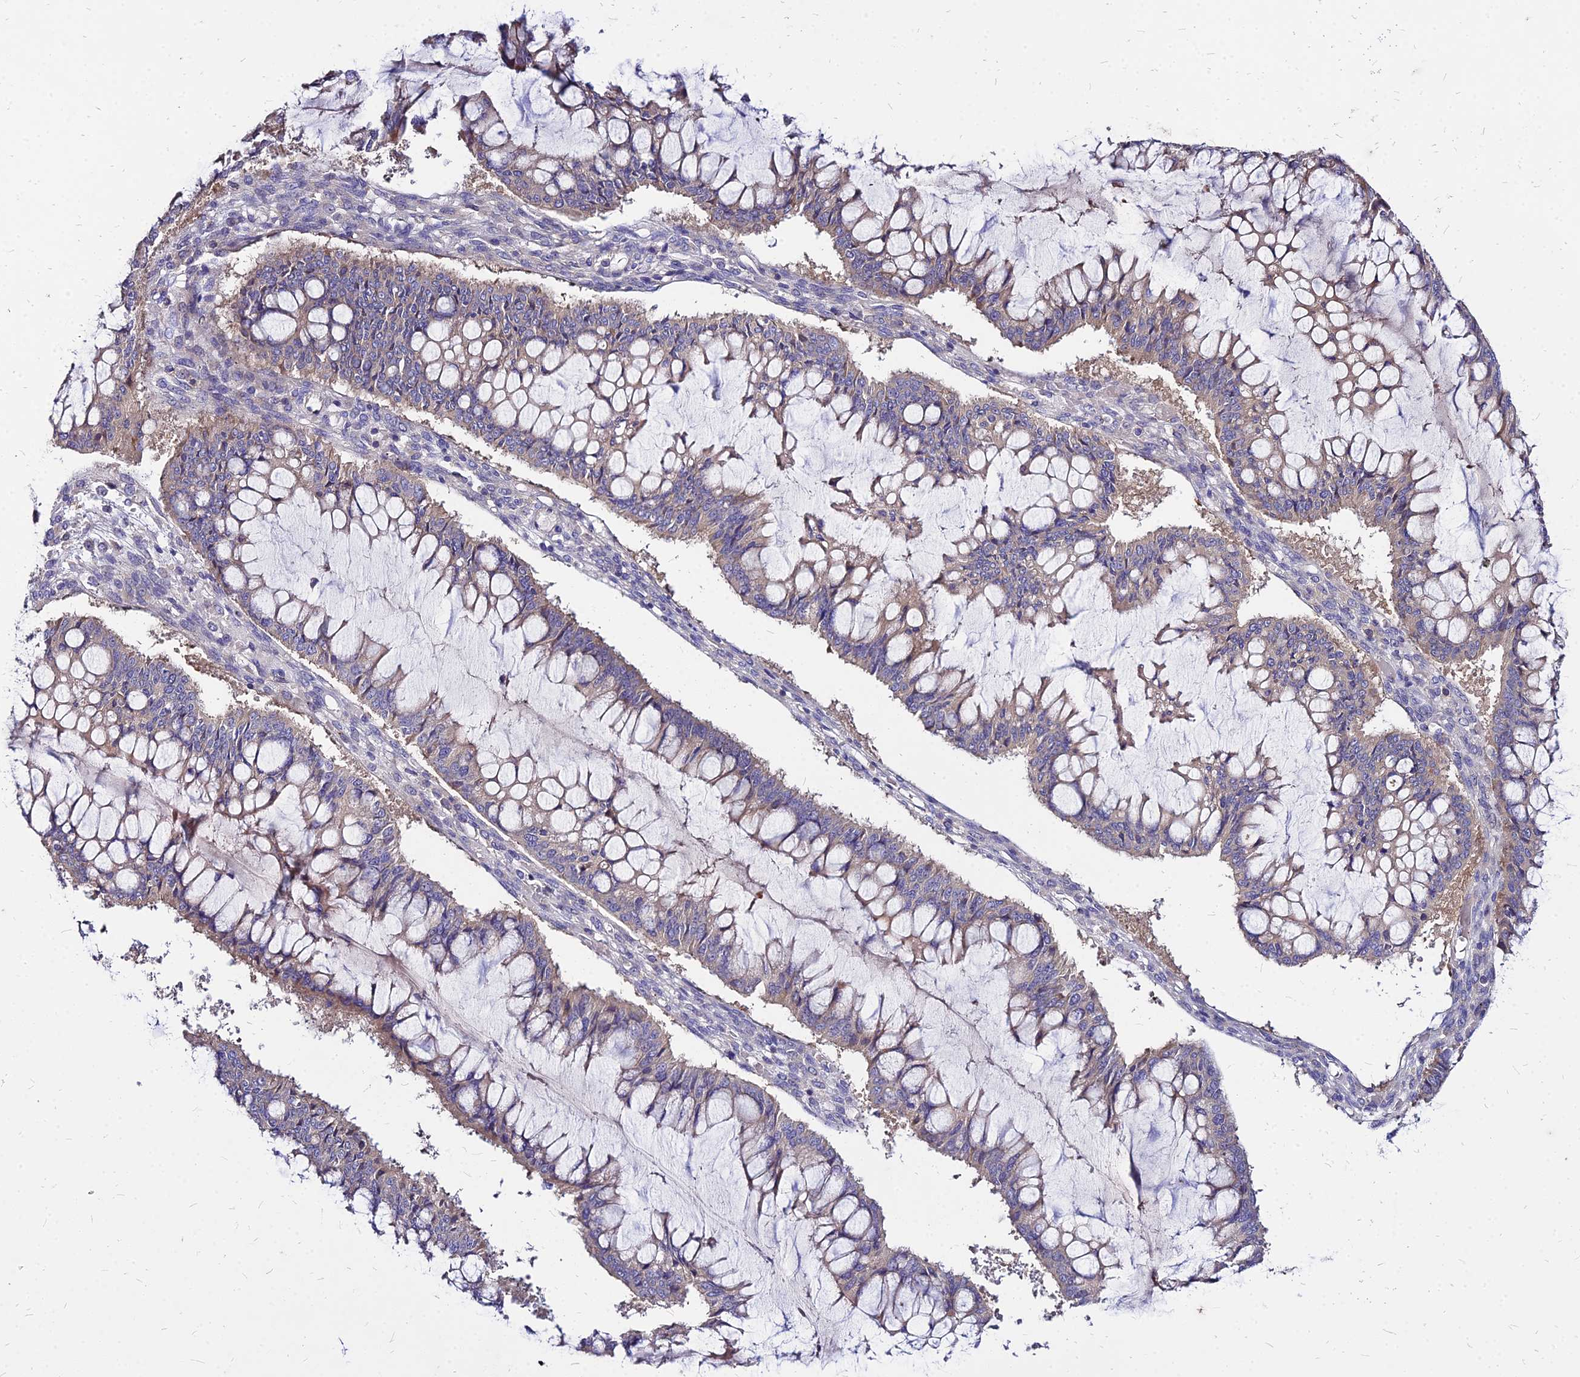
{"staining": {"intensity": "weak", "quantity": "<25%", "location": "cytoplasmic/membranous"}, "tissue": "ovarian cancer", "cell_type": "Tumor cells", "image_type": "cancer", "snomed": [{"axis": "morphology", "description": "Cystadenocarcinoma, mucinous, NOS"}, {"axis": "topography", "description": "Ovary"}], "caption": "This is a photomicrograph of immunohistochemistry (IHC) staining of ovarian cancer, which shows no positivity in tumor cells. The staining was performed using DAB (3,3'-diaminobenzidine) to visualize the protein expression in brown, while the nuclei were stained in blue with hematoxylin (Magnification: 20x).", "gene": "COMMD10", "patient": {"sex": "female", "age": 73}}